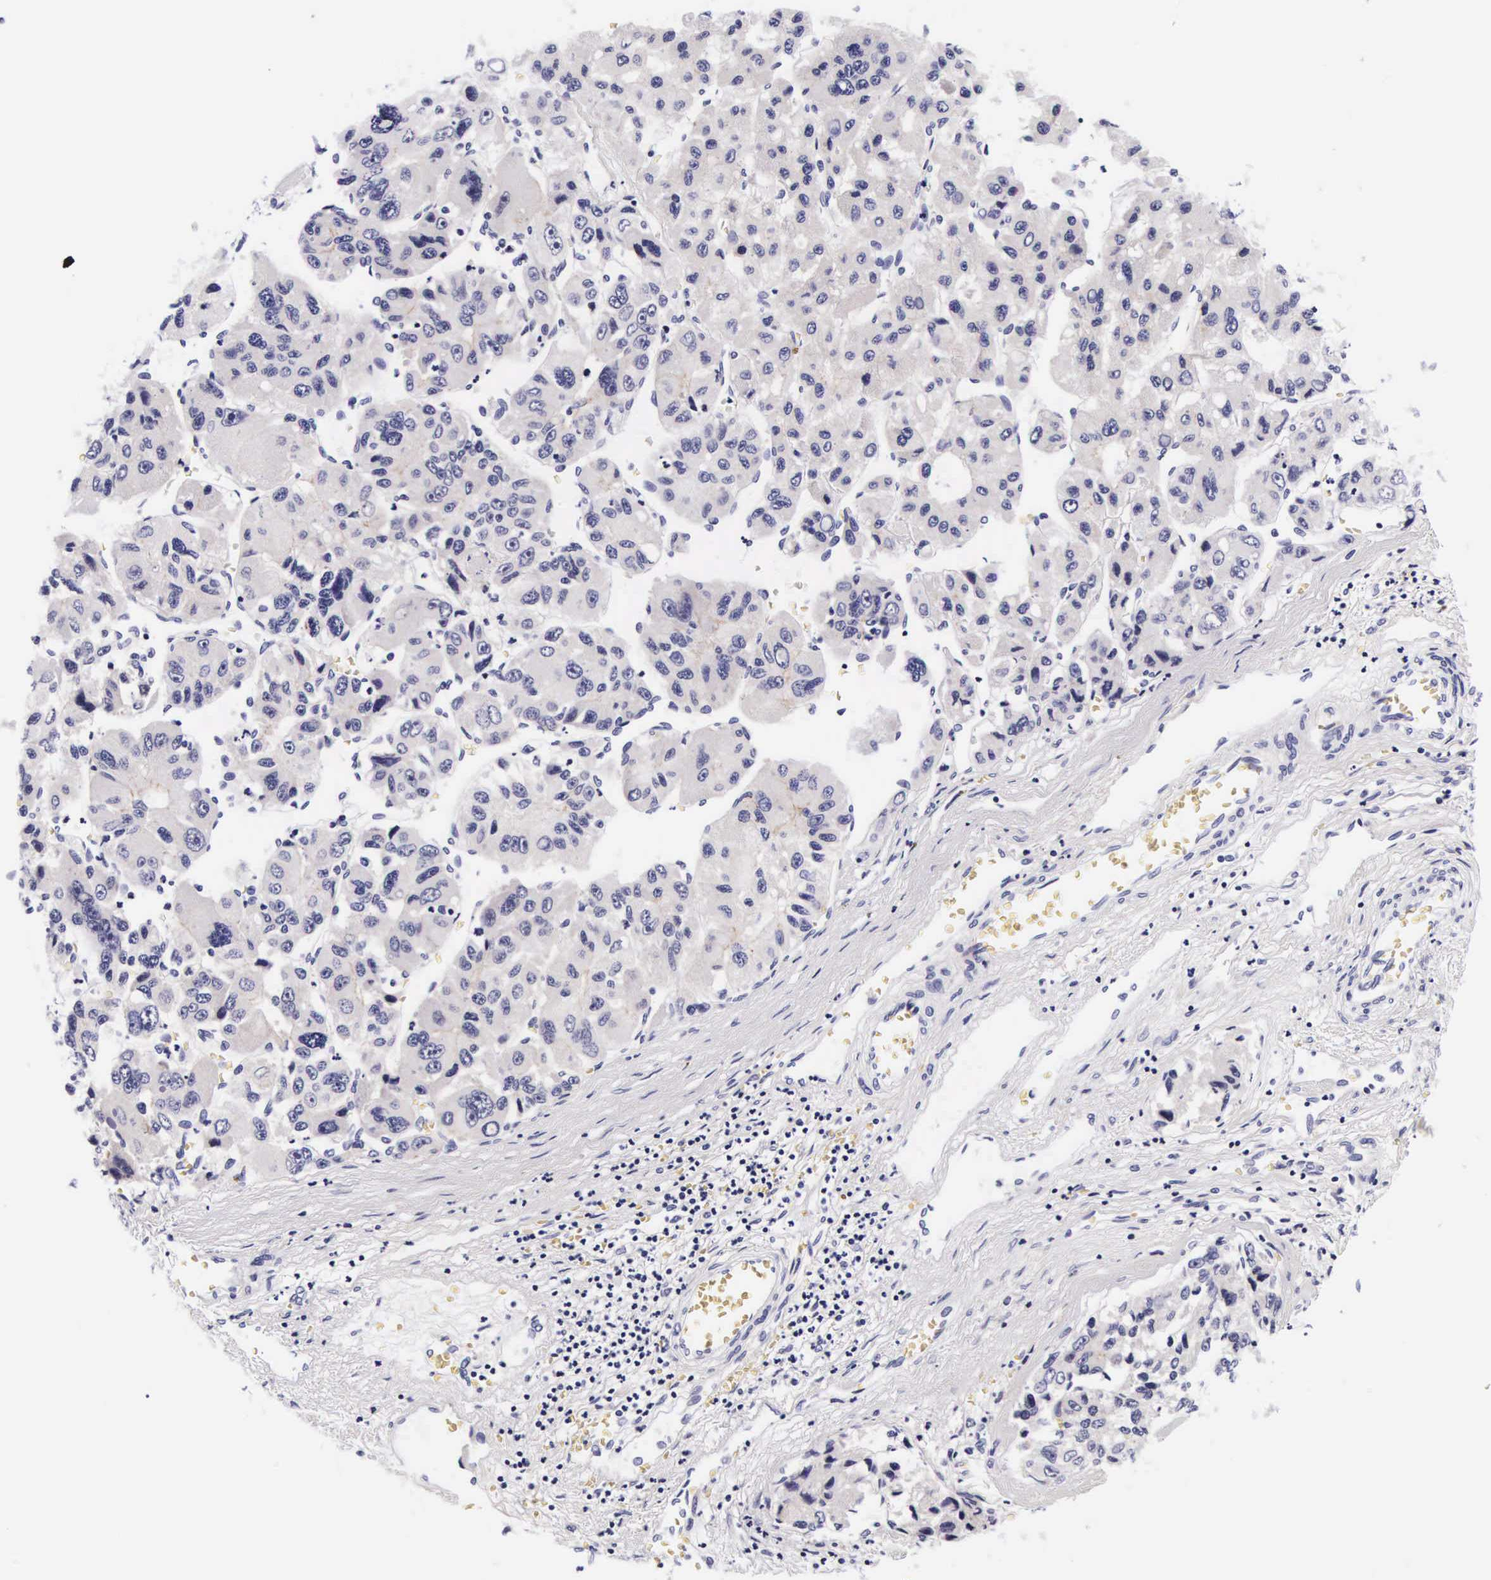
{"staining": {"intensity": "negative", "quantity": "none", "location": "none"}, "tissue": "liver cancer", "cell_type": "Tumor cells", "image_type": "cancer", "snomed": [{"axis": "morphology", "description": "Carcinoma, Hepatocellular, NOS"}, {"axis": "topography", "description": "Liver"}], "caption": "This micrograph is of hepatocellular carcinoma (liver) stained with IHC to label a protein in brown with the nuclei are counter-stained blue. There is no expression in tumor cells. The staining is performed using DAB brown chromogen with nuclei counter-stained in using hematoxylin.", "gene": "PHETA2", "patient": {"sex": "male", "age": 64}}